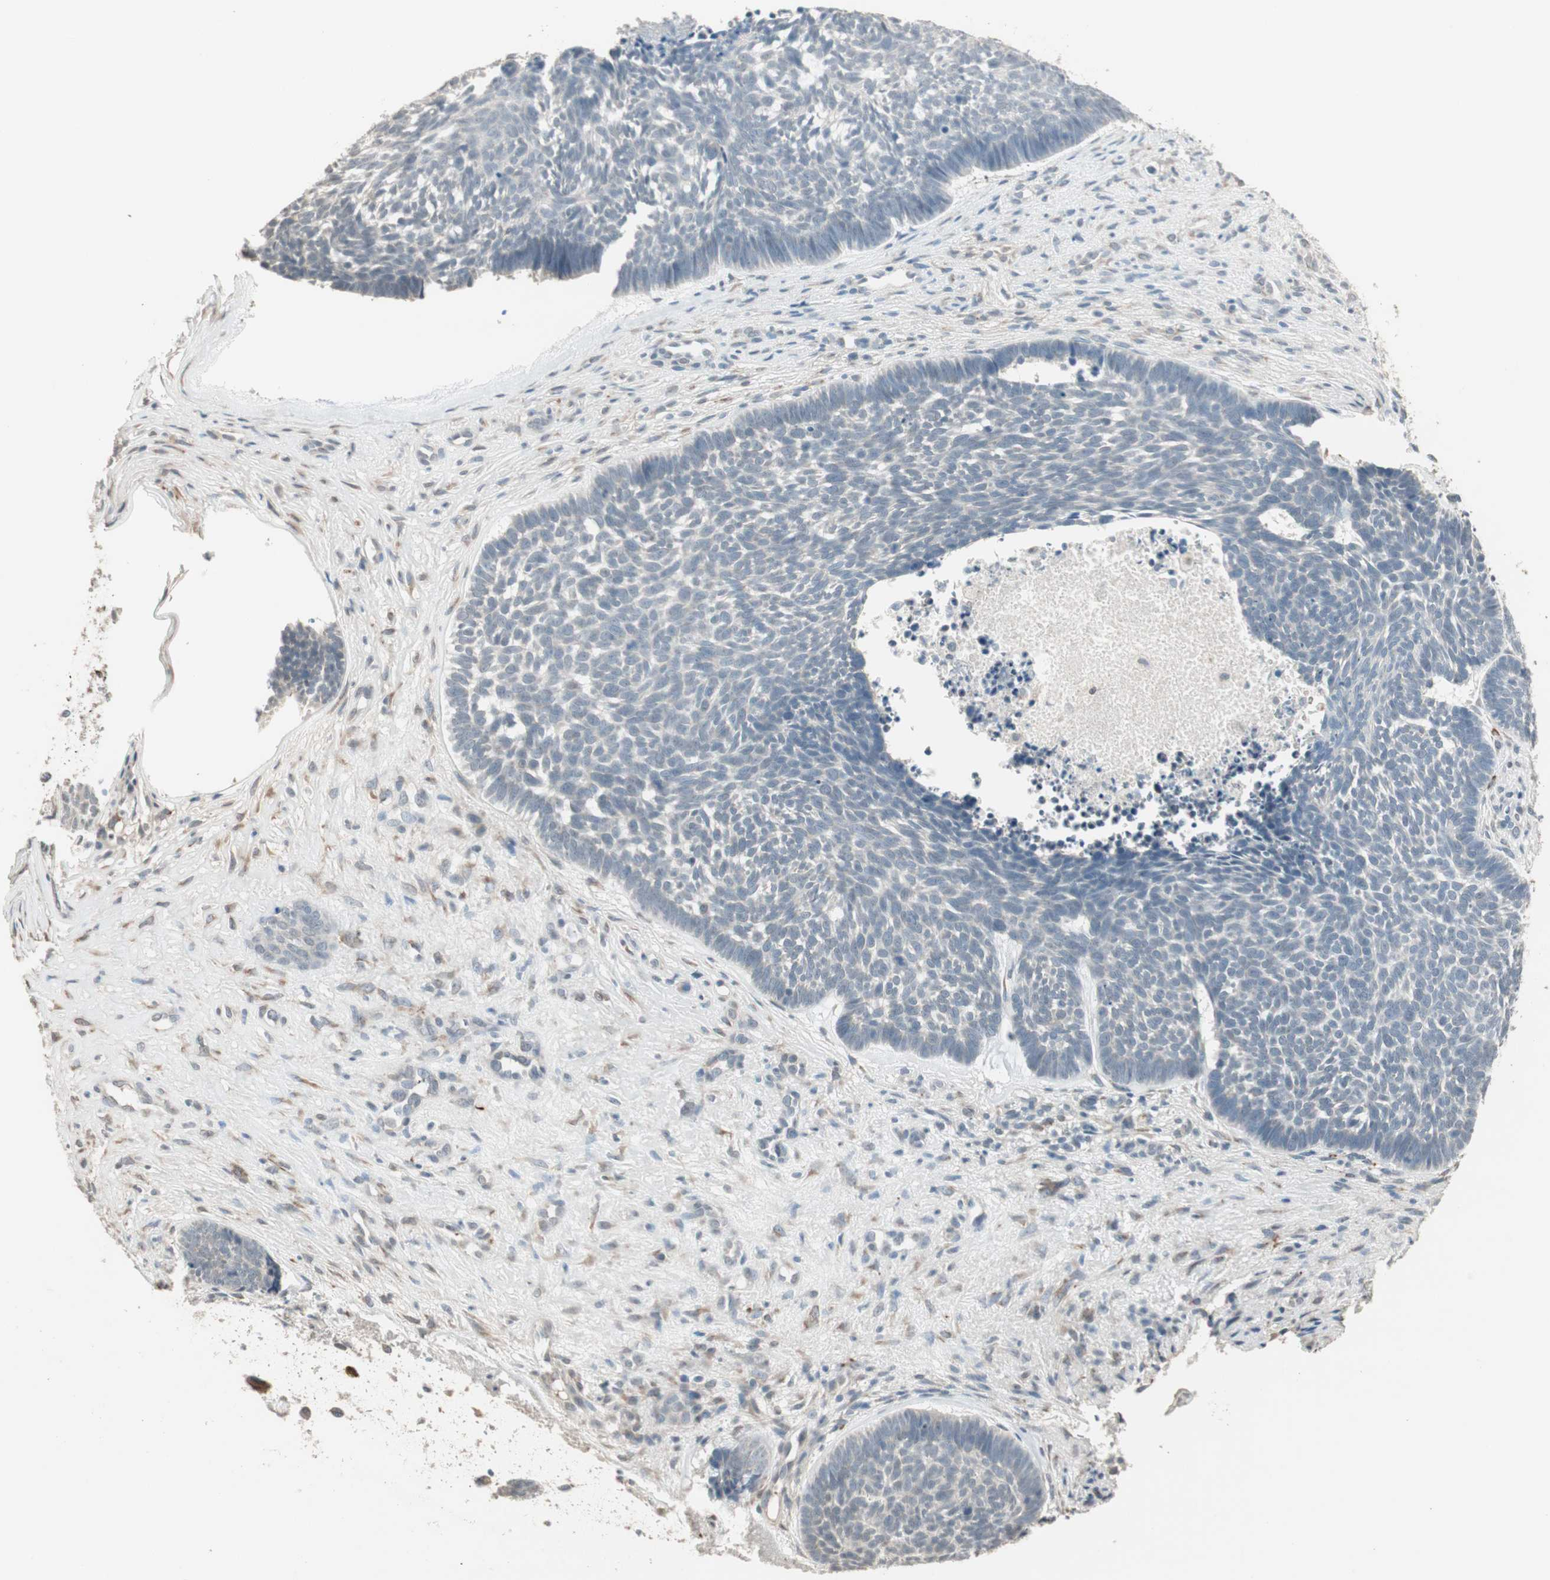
{"staining": {"intensity": "weak", "quantity": "<25%", "location": "cytoplasmic/membranous"}, "tissue": "skin cancer", "cell_type": "Tumor cells", "image_type": "cancer", "snomed": [{"axis": "morphology", "description": "Basal cell carcinoma"}, {"axis": "topography", "description": "Skin"}], "caption": "Immunohistochemical staining of human skin cancer shows no significant expression in tumor cells. Brightfield microscopy of immunohistochemistry stained with DAB (brown) and hematoxylin (blue), captured at high magnification.", "gene": "TASOR", "patient": {"sex": "male", "age": 84}}